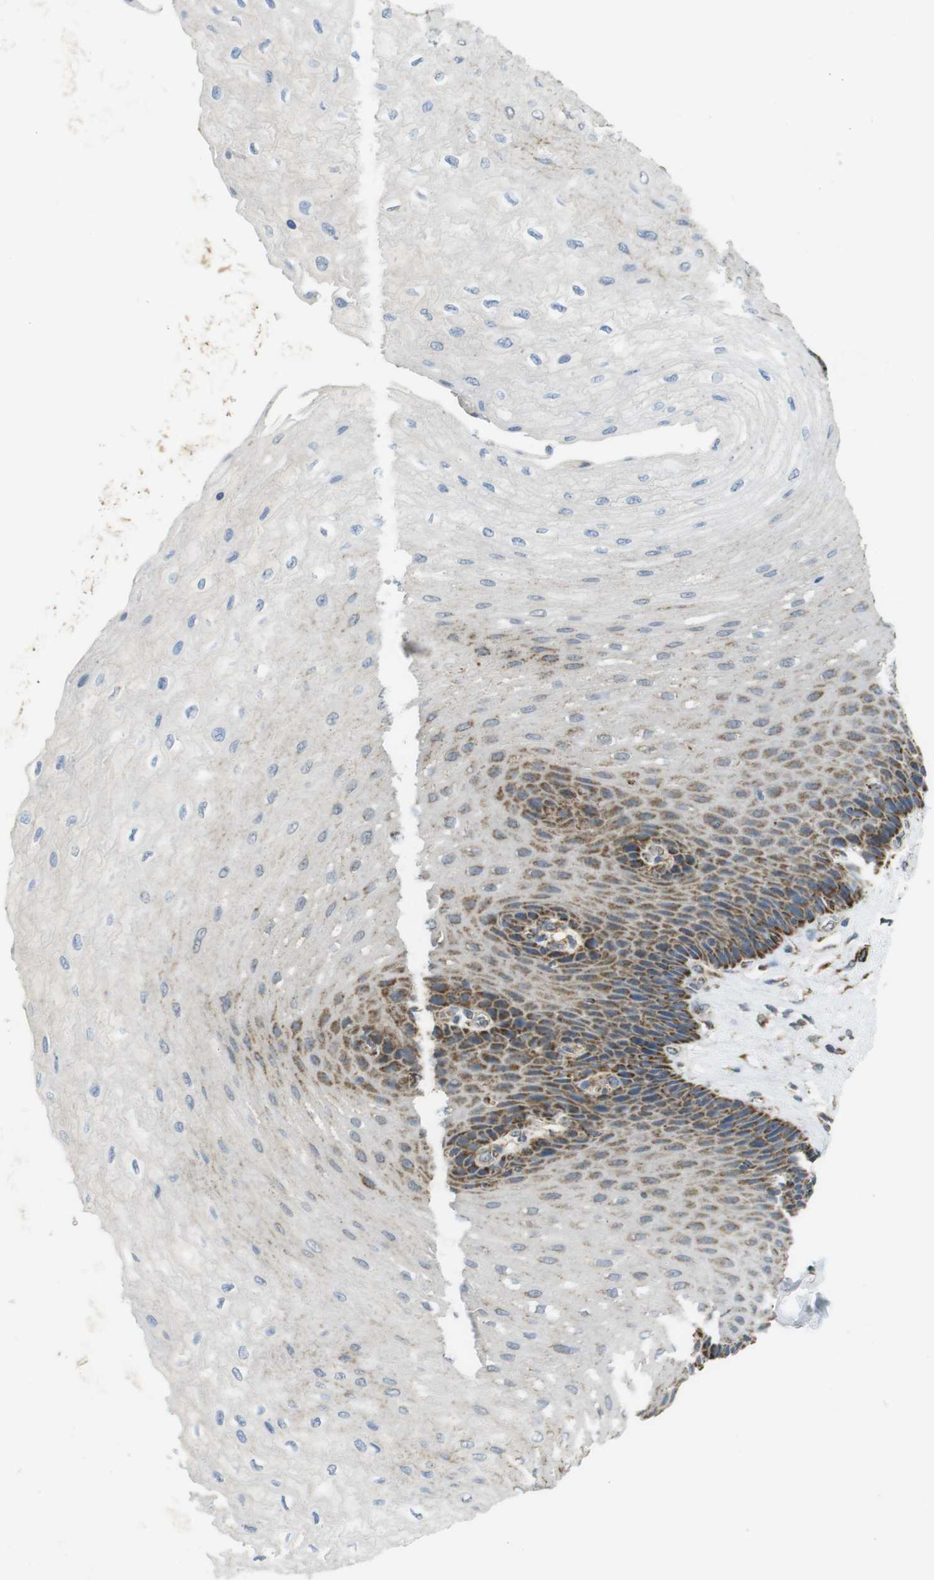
{"staining": {"intensity": "moderate", "quantity": "25%-75%", "location": "cytoplasmic/membranous"}, "tissue": "esophagus", "cell_type": "Squamous epithelial cells", "image_type": "normal", "snomed": [{"axis": "morphology", "description": "Normal tissue, NOS"}, {"axis": "topography", "description": "Esophagus"}], "caption": "Esophagus was stained to show a protein in brown. There is medium levels of moderate cytoplasmic/membranous staining in about 25%-75% of squamous epithelial cells.", "gene": "CALHM2", "patient": {"sex": "female", "age": 72}}